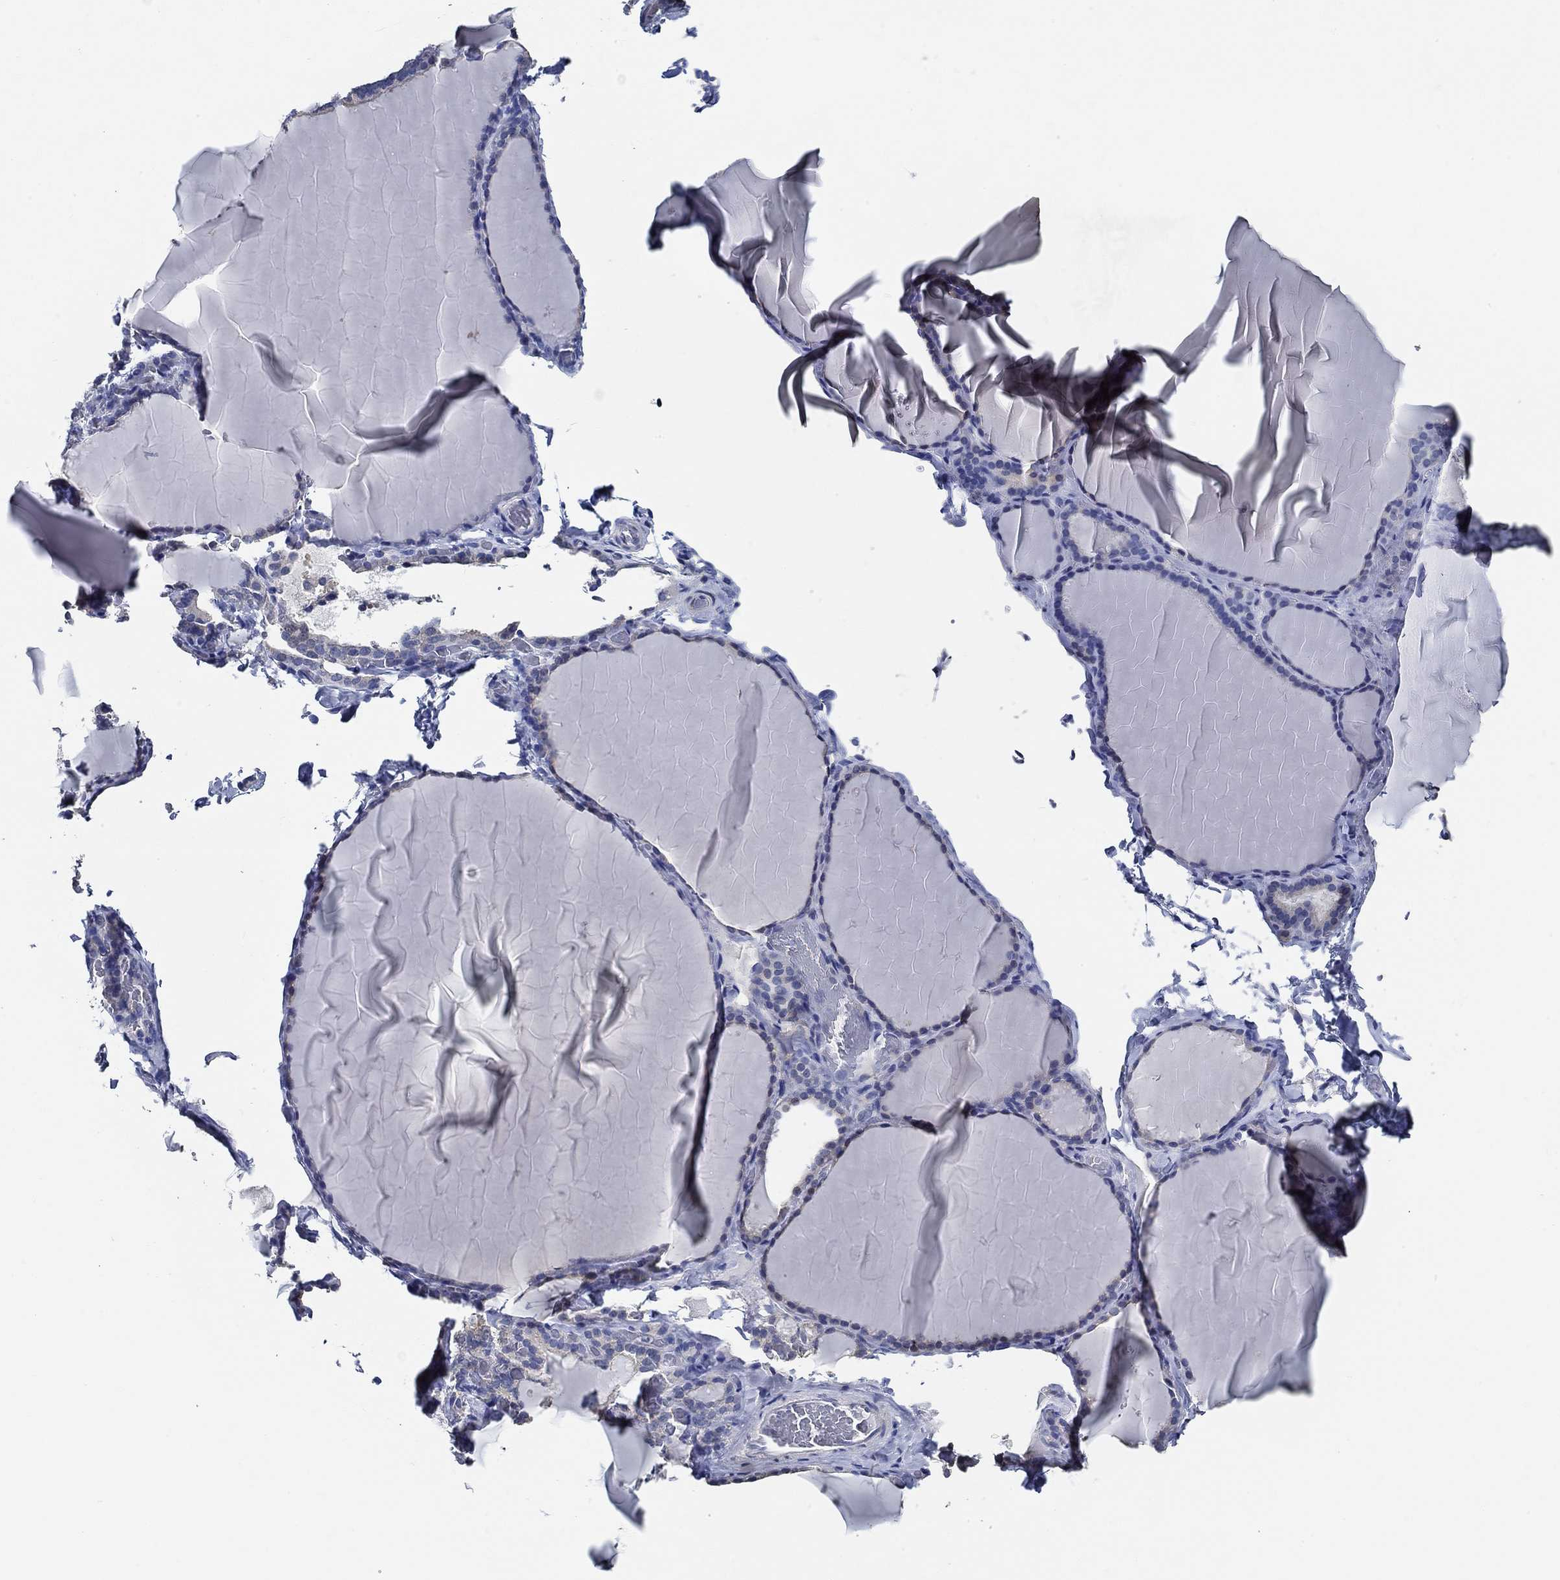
{"staining": {"intensity": "weak", "quantity": "<25%", "location": "cytoplasmic/membranous"}, "tissue": "thyroid gland", "cell_type": "Glandular cells", "image_type": "normal", "snomed": [{"axis": "morphology", "description": "Normal tissue, NOS"}, {"axis": "morphology", "description": "Hyperplasia, NOS"}, {"axis": "topography", "description": "Thyroid gland"}], "caption": "Immunohistochemistry (IHC) of benign human thyroid gland displays no expression in glandular cells. (DAB immunohistochemistry (IHC) with hematoxylin counter stain).", "gene": "DOCK3", "patient": {"sex": "female", "age": 27}}